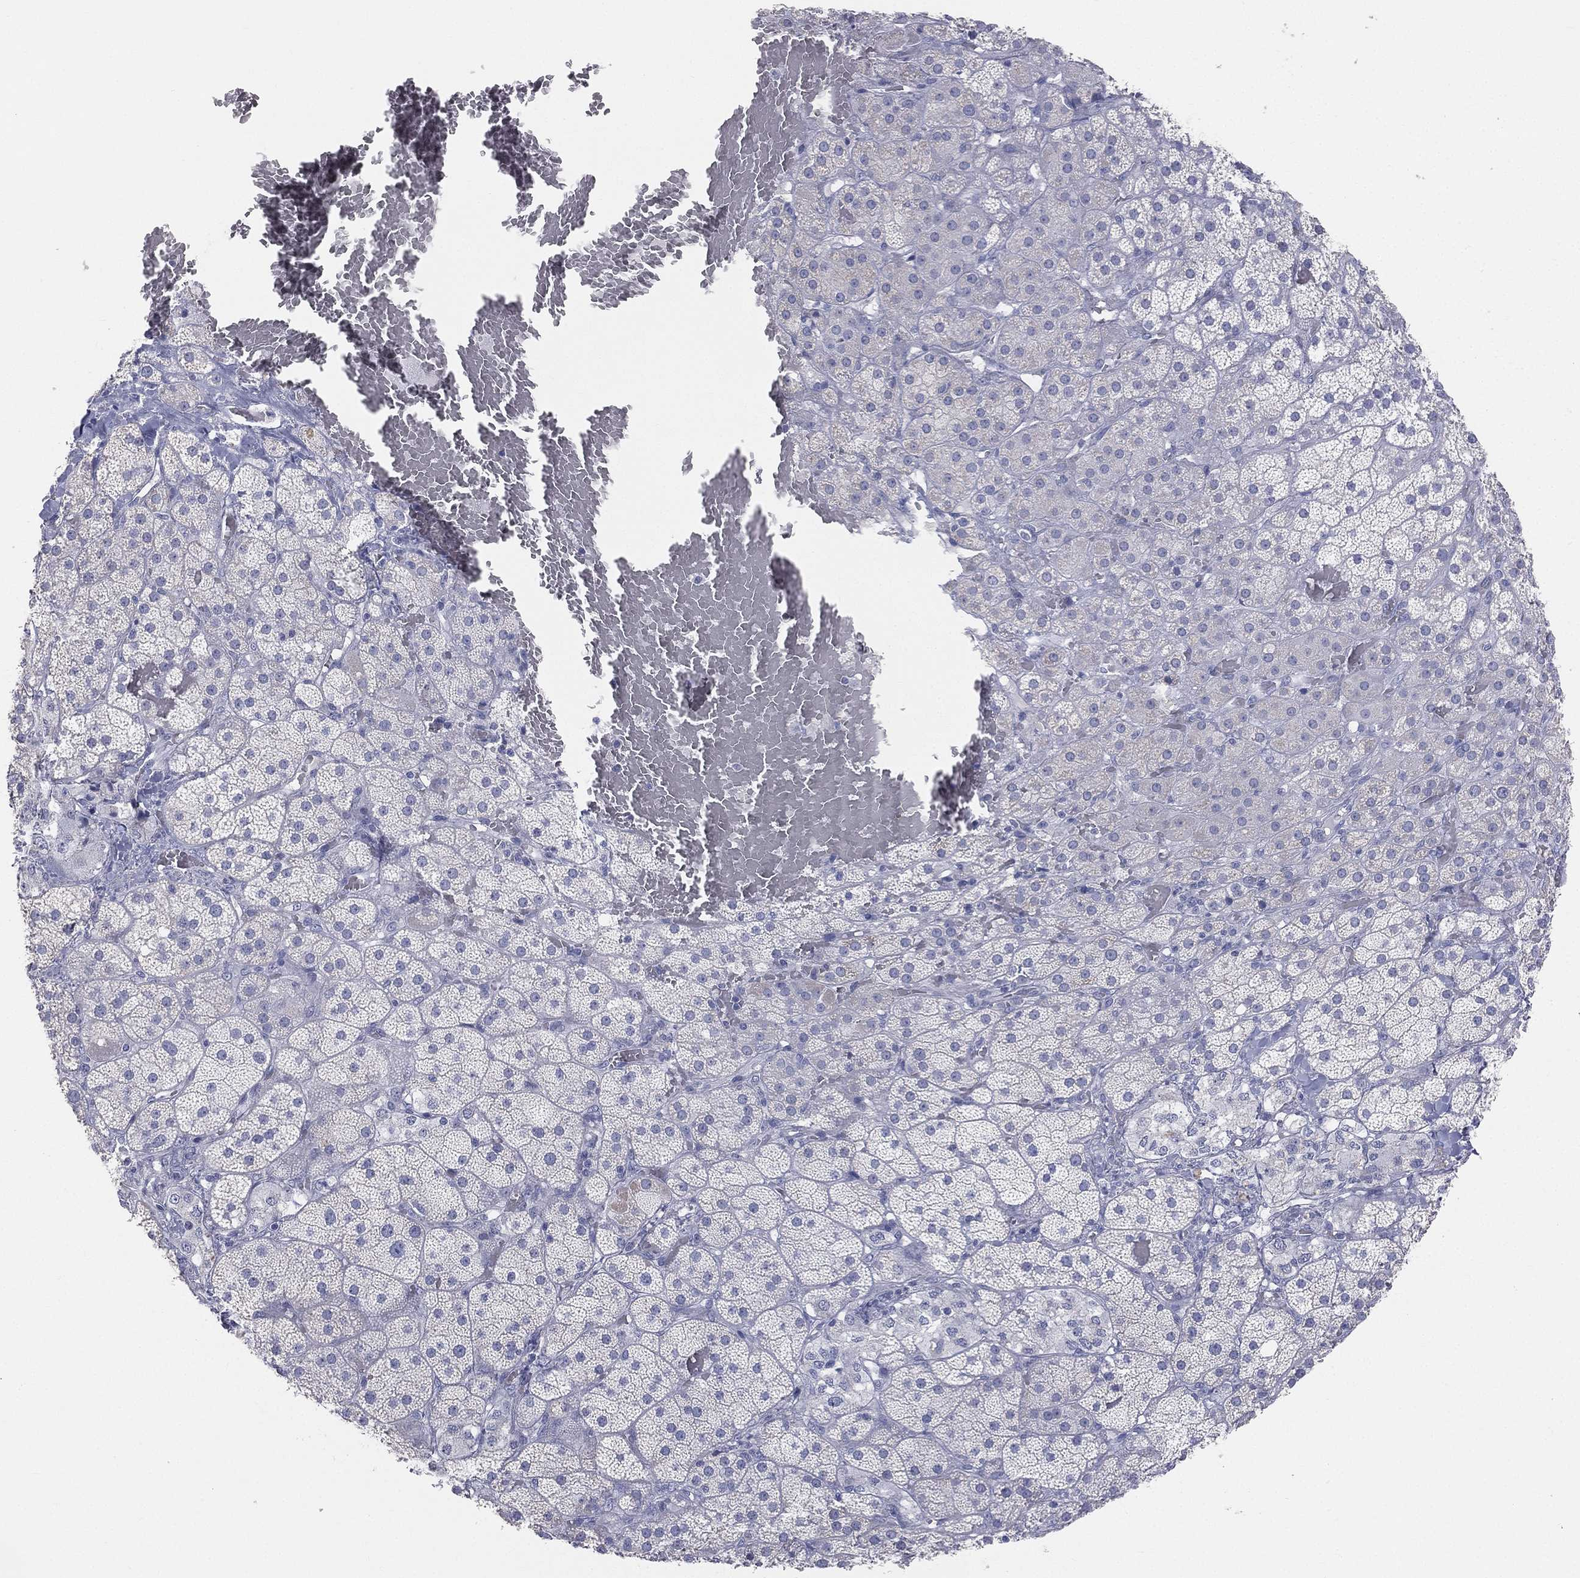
{"staining": {"intensity": "negative", "quantity": "none", "location": "none"}, "tissue": "adrenal gland", "cell_type": "Glandular cells", "image_type": "normal", "snomed": [{"axis": "morphology", "description": "Normal tissue, NOS"}, {"axis": "topography", "description": "Adrenal gland"}], "caption": "The immunohistochemistry histopathology image has no significant expression in glandular cells of adrenal gland. (DAB immunohistochemistry, high magnification).", "gene": "STK31", "patient": {"sex": "male", "age": 57}}